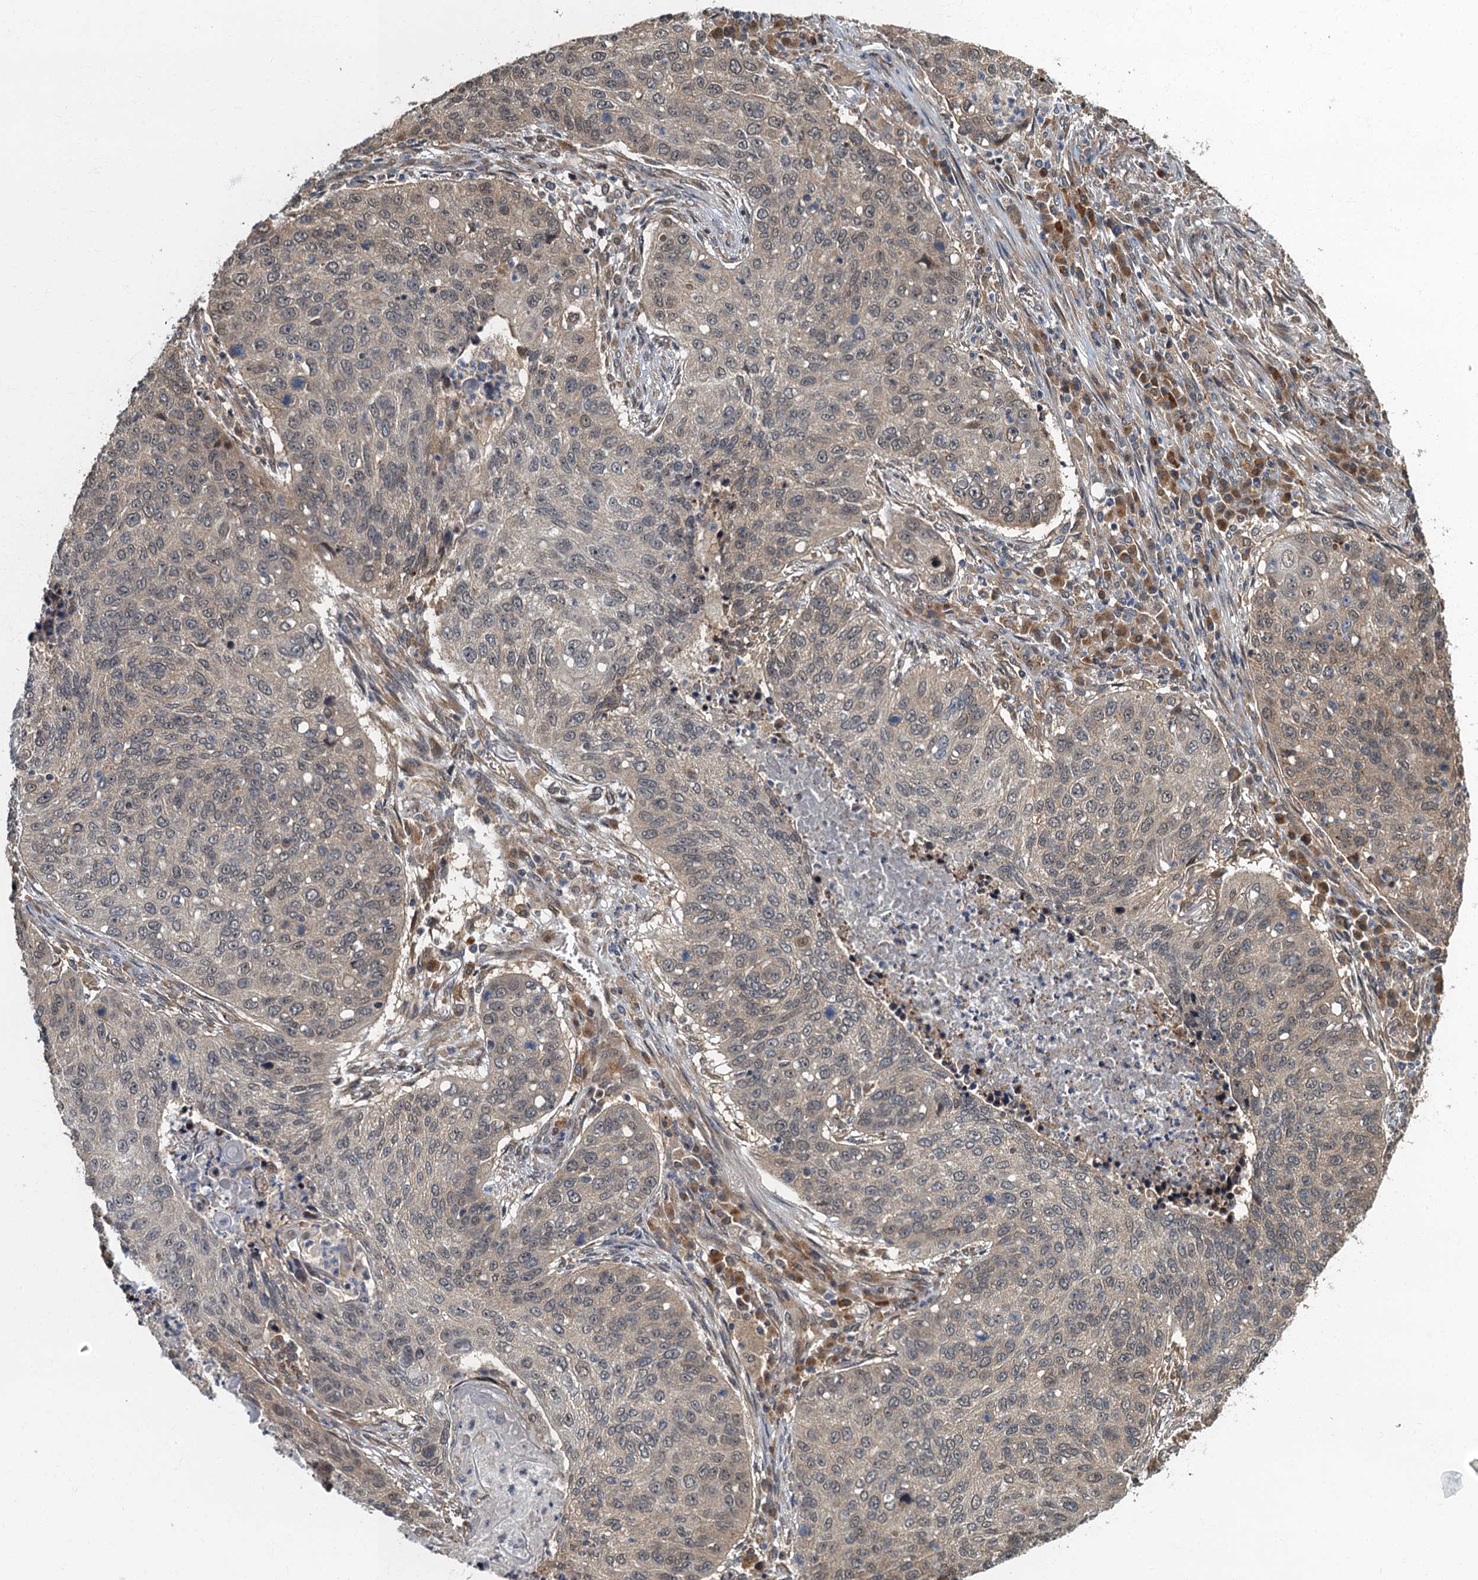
{"staining": {"intensity": "weak", "quantity": "25%-75%", "location": "cytoplasmic/membranous"}, "tissue": "lung cancer", "cell_type": "Tumor cells", "image_type": "cancer", "snomed": [{"axis": "morphology", "description": "Squamous cell carcinoma, NOS"}, {"axis": "topography", "description": "Lung"}], "caption": "Lung squamous cell carcinoma stained with a protein marker displays weak staining in tumor cells.", "gene": "TBCK", "patient": {"sex": "female", "age": 63}}